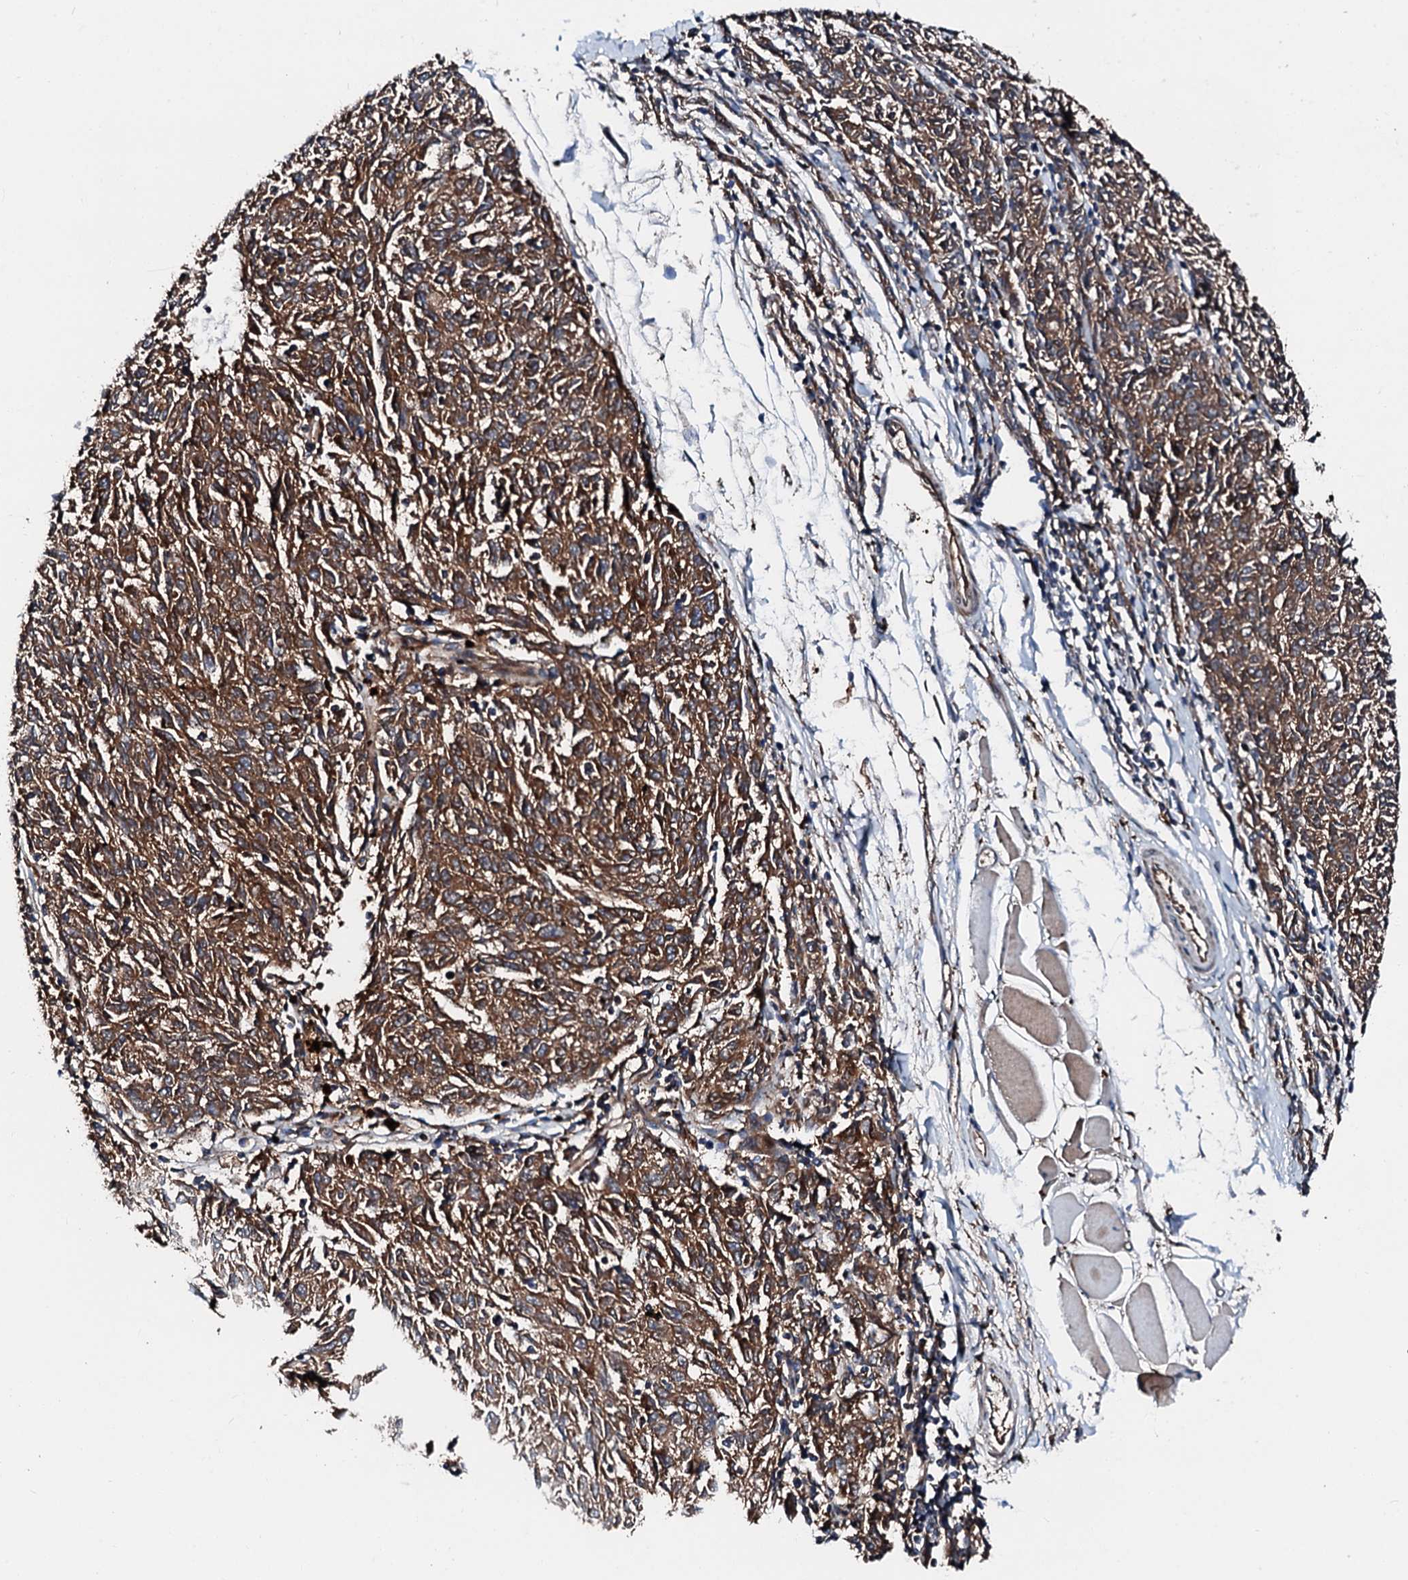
{"staining": {"intensity": "moderate", "quantity": ">75%", "location": "cytoplasmic/membranous"}, "tissue": "melanoma", "cell_type": "Tumor cells", "image_type": "cancer", "snomed": [{"axis": "morphology", "description": "Malignant melanoma, NOS"}, {"axis": "topography", "description": "Skin"}], "caption": "This image exhibits melanoma stained with immunohistochemistry (IHC) to label a protein in brown. The cytoplasmic/membranous of tumor cells show moderate positivity for the protein. Nuclei are counter-stained blue.", "gene": "FGD4", "patient": {"sex": "female", "age": 72}}